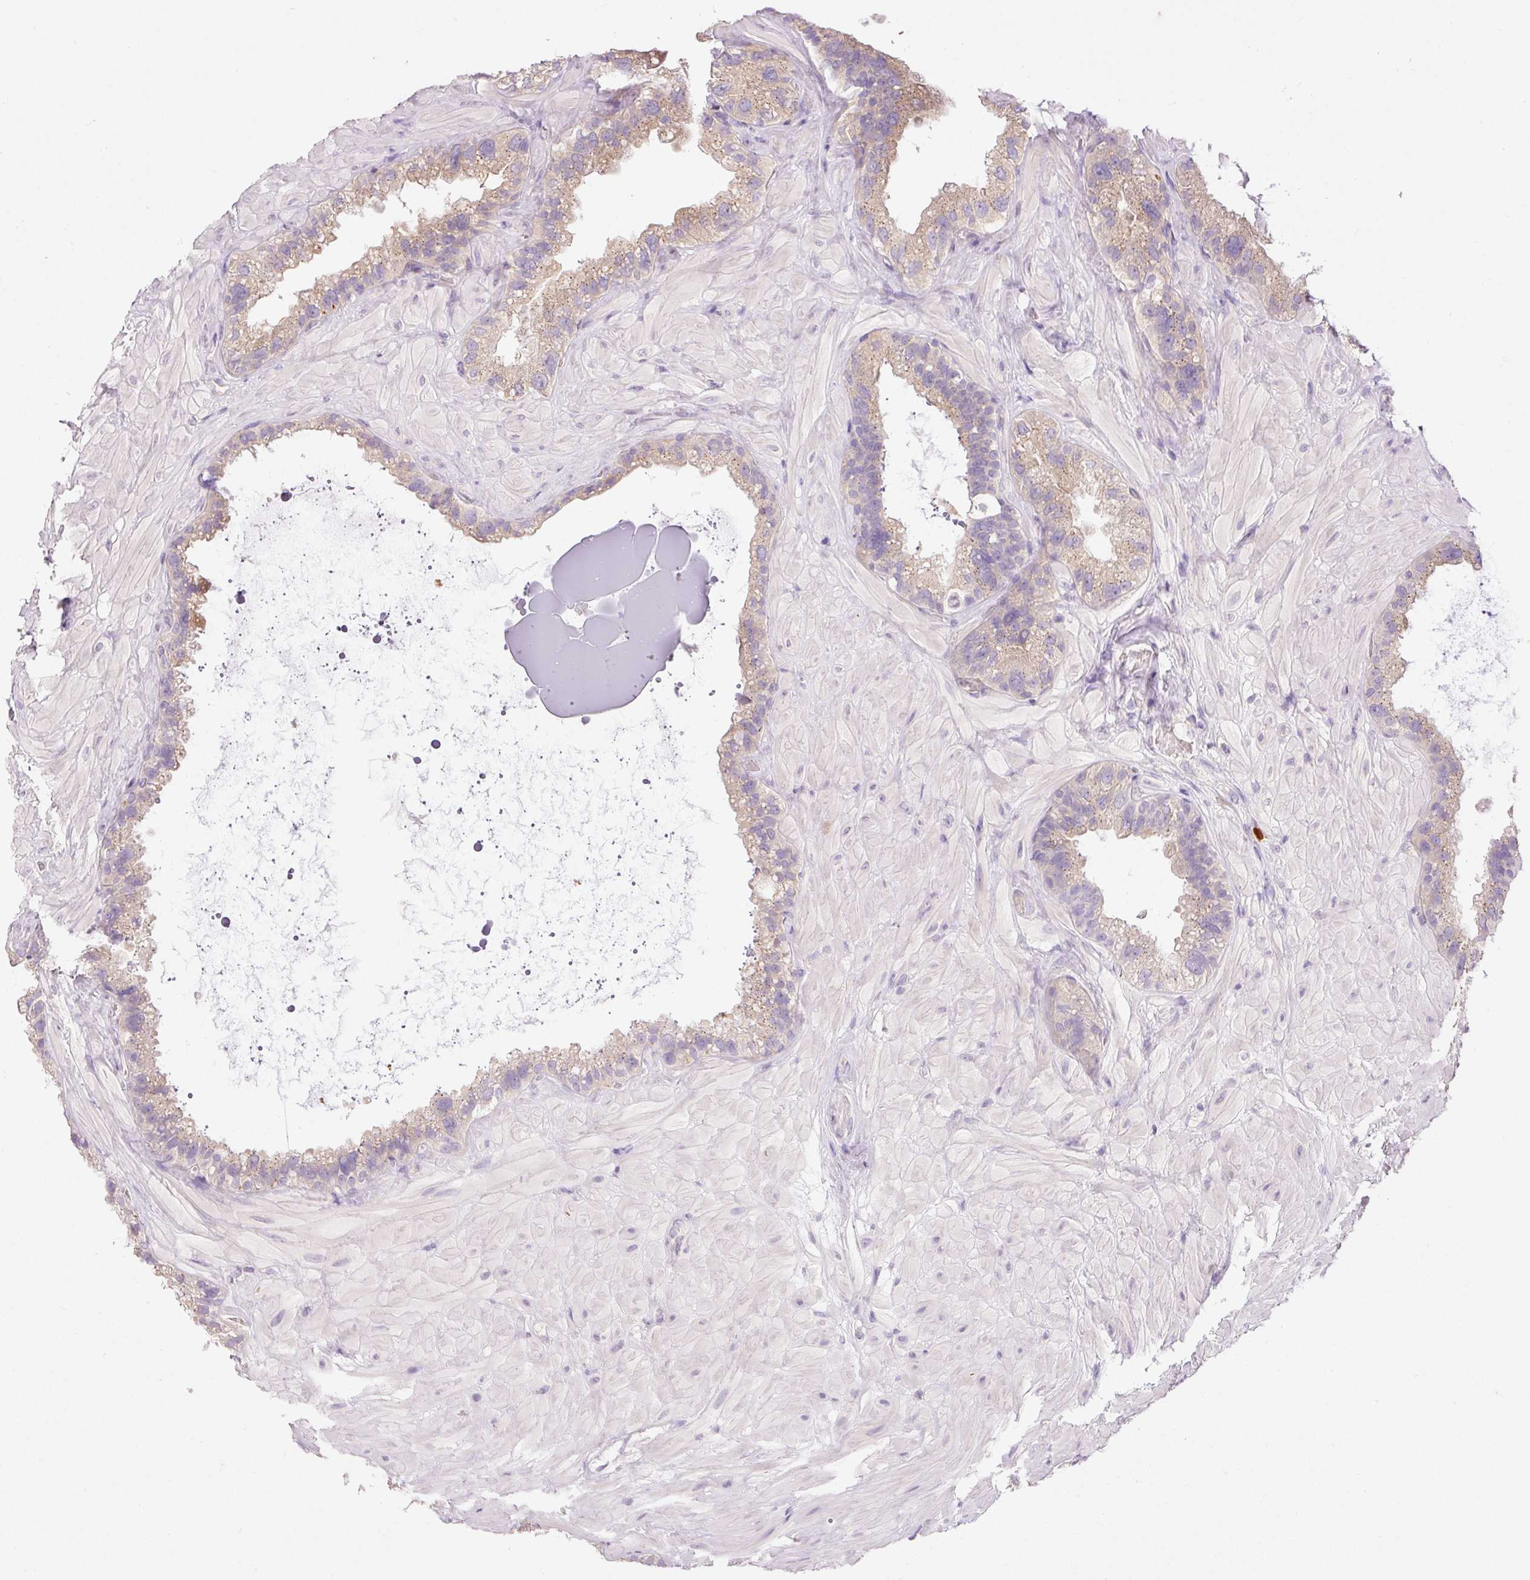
{"staining": {"intensity": "weak", "quantity": "25%-75%", "location": "cytoplasmic/membranous"}, "tissue": "seminal vesicle", "cell_type": "Glandular cells", "image_type": "normal", "snomed": [{"axis": "morphology", "description": "Normal tissue, NOS"}, {"axis": "topography", "description": "Seminal veicle"}, {"axis": "topography", "description": "Peripheral nerve tissue"}], "caption": "Approximately 25%-75% of glandular cells in benign human seminal vesicle exhibit weak cytoplasmic/membranous protein positivity as visualized by brown immunohistochemical staining.", "gene": "PNPLA5", "patient": {"sex": "male", "age": 76}}